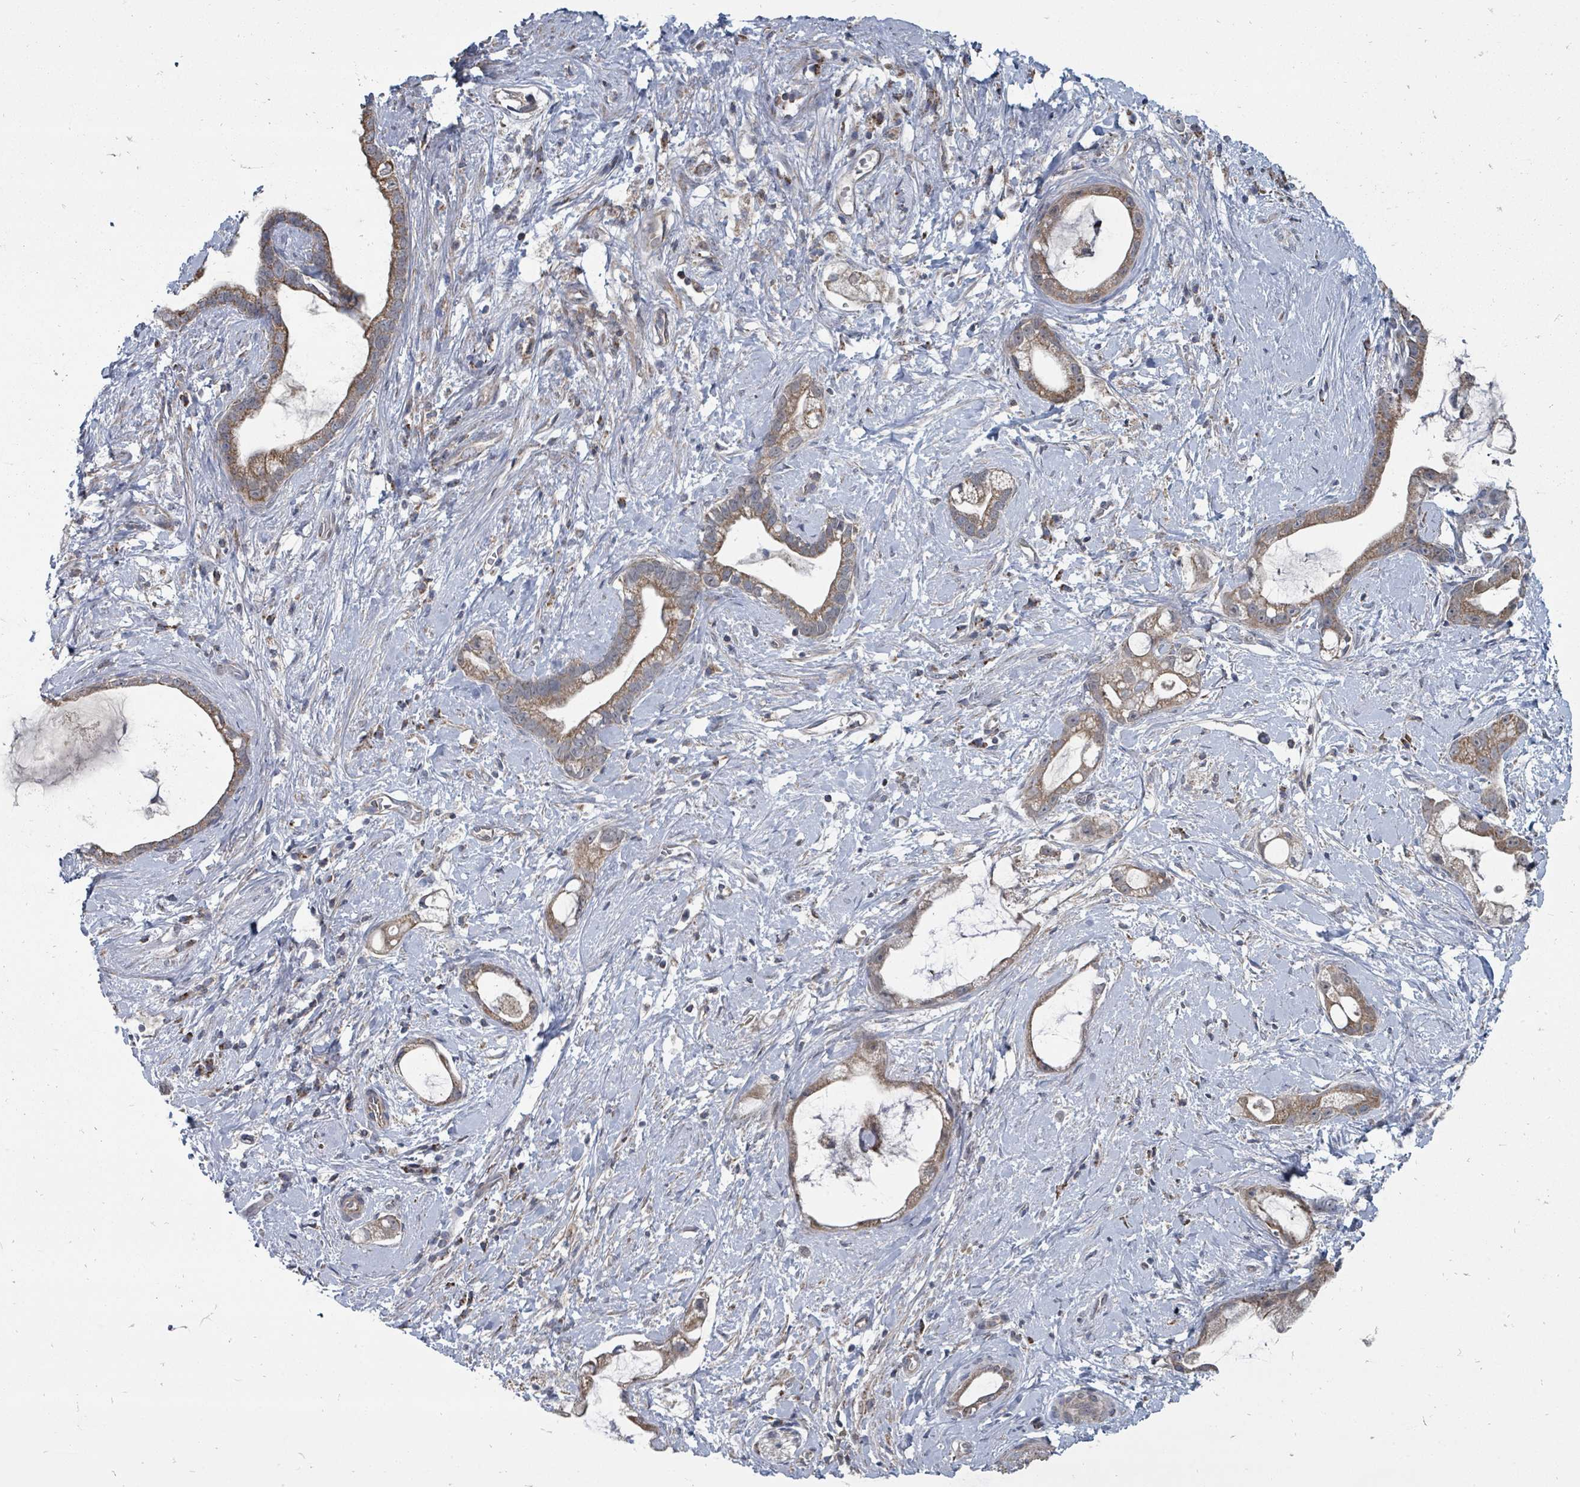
{"staining": {"intensity": "moderate", "quantity": ">75%", "location": "cytoplasmic/membranous"}, "tissue": "stomach cancer", "cell_type": "Tumor cells", "image_type": "cancer", "snomed": [{"axis": "morphology", "description": "Adenocarcinoma, NOS"}, {"axis": "topography", "description": "Stomach"}], "caption": "Tumor cells display medium levels of moderate cytoplasmic/membranous staining in approximately >75% of cells in human stomach cancer (adenocarcinoma). (Stains: DAB (3,3'-diaminobenzidine) in brown, nuclei in blue, Microscopy: brightfield microscopy at high magnification).", "gene": "MAGOHB", "patient": {"sex": "male", "age": 55}}